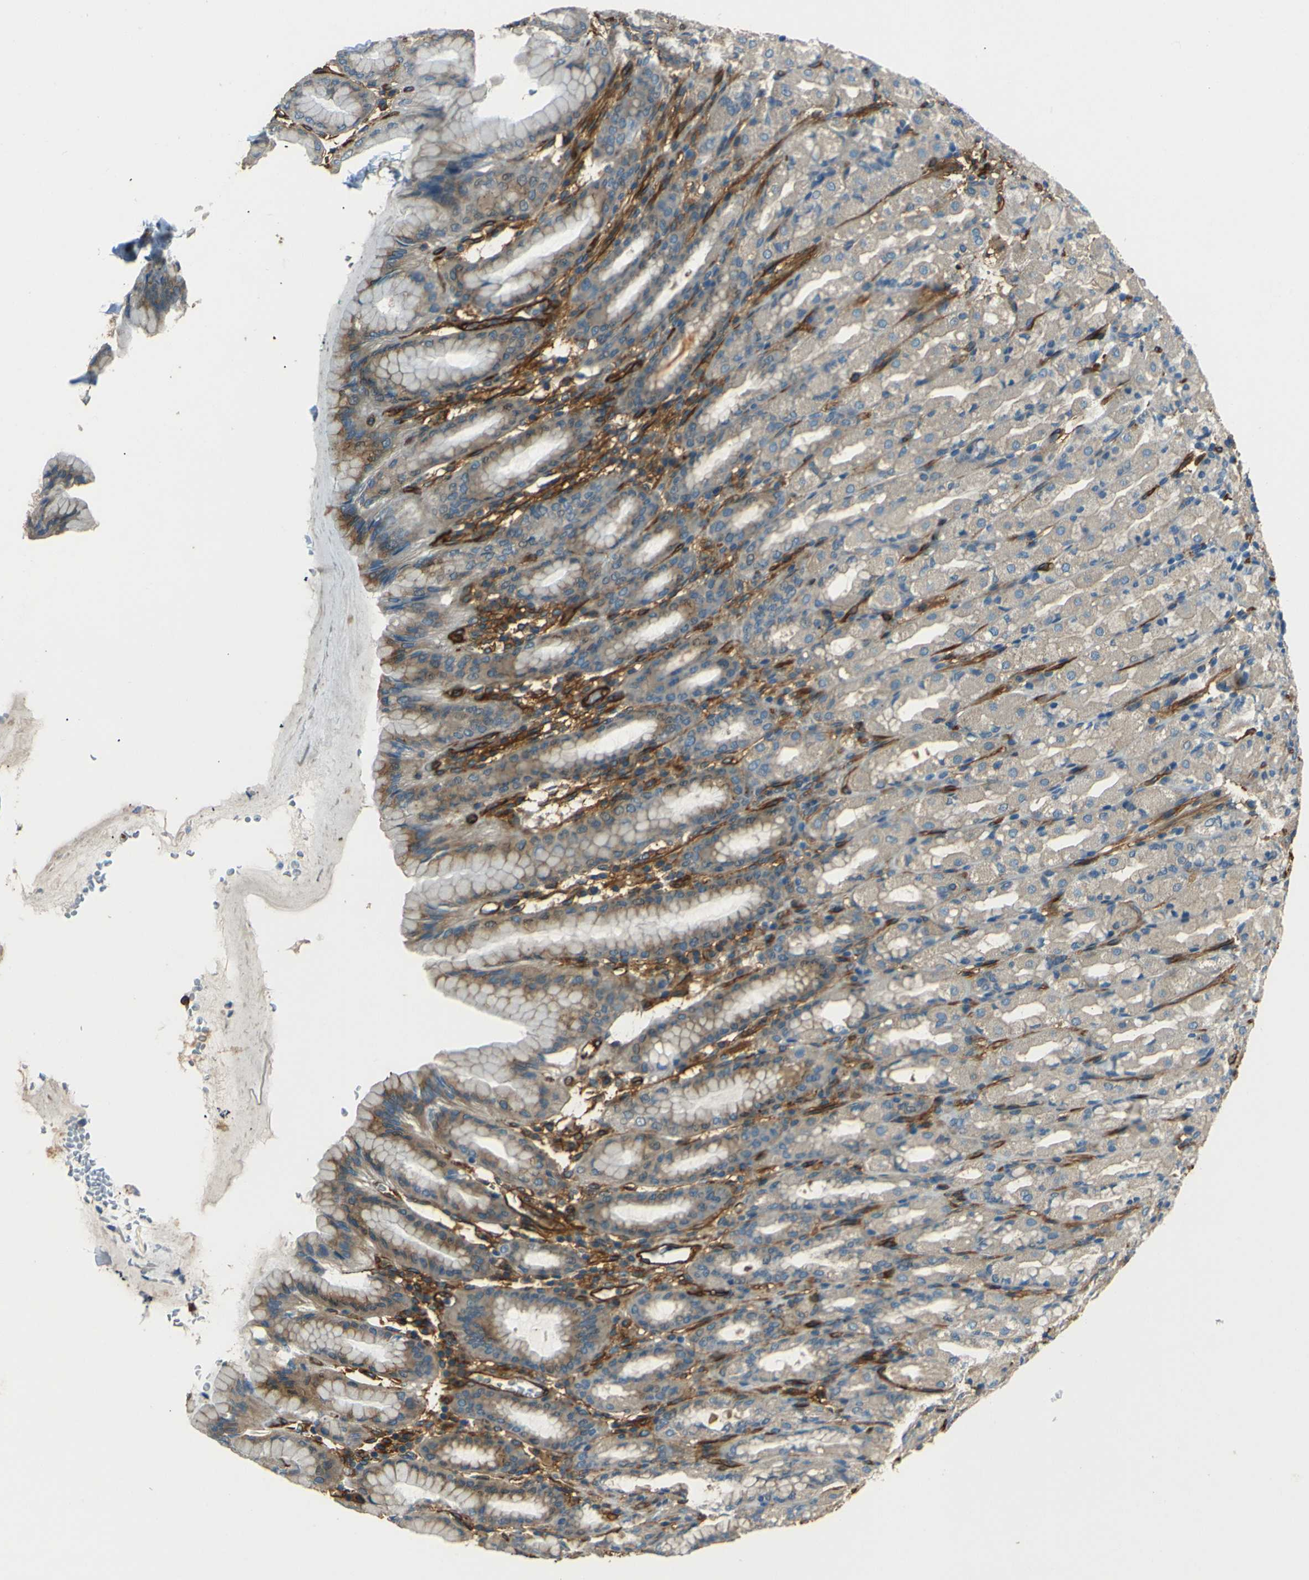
{"staining": {"intensity": "moderate", "quantity": "25%-75%", "location": "cytoplasmic/membranous"}, "tissue": "stomach", "cell_type": "Glandular cells", "image_type": "normal", "snomed": [{"axis": "morphology", "description": "Normal tissue, NOS"}, {"axis": "topography", "description": "Stomach, upper"}], "caption": "Protein expression analysis of normal stomach exhibits moderate cytoplasmic/membranous staining in about 25%-75% of glandular cells.", "gene": "ENTPD1", "patient": {"sex": "male", "age": 68}}